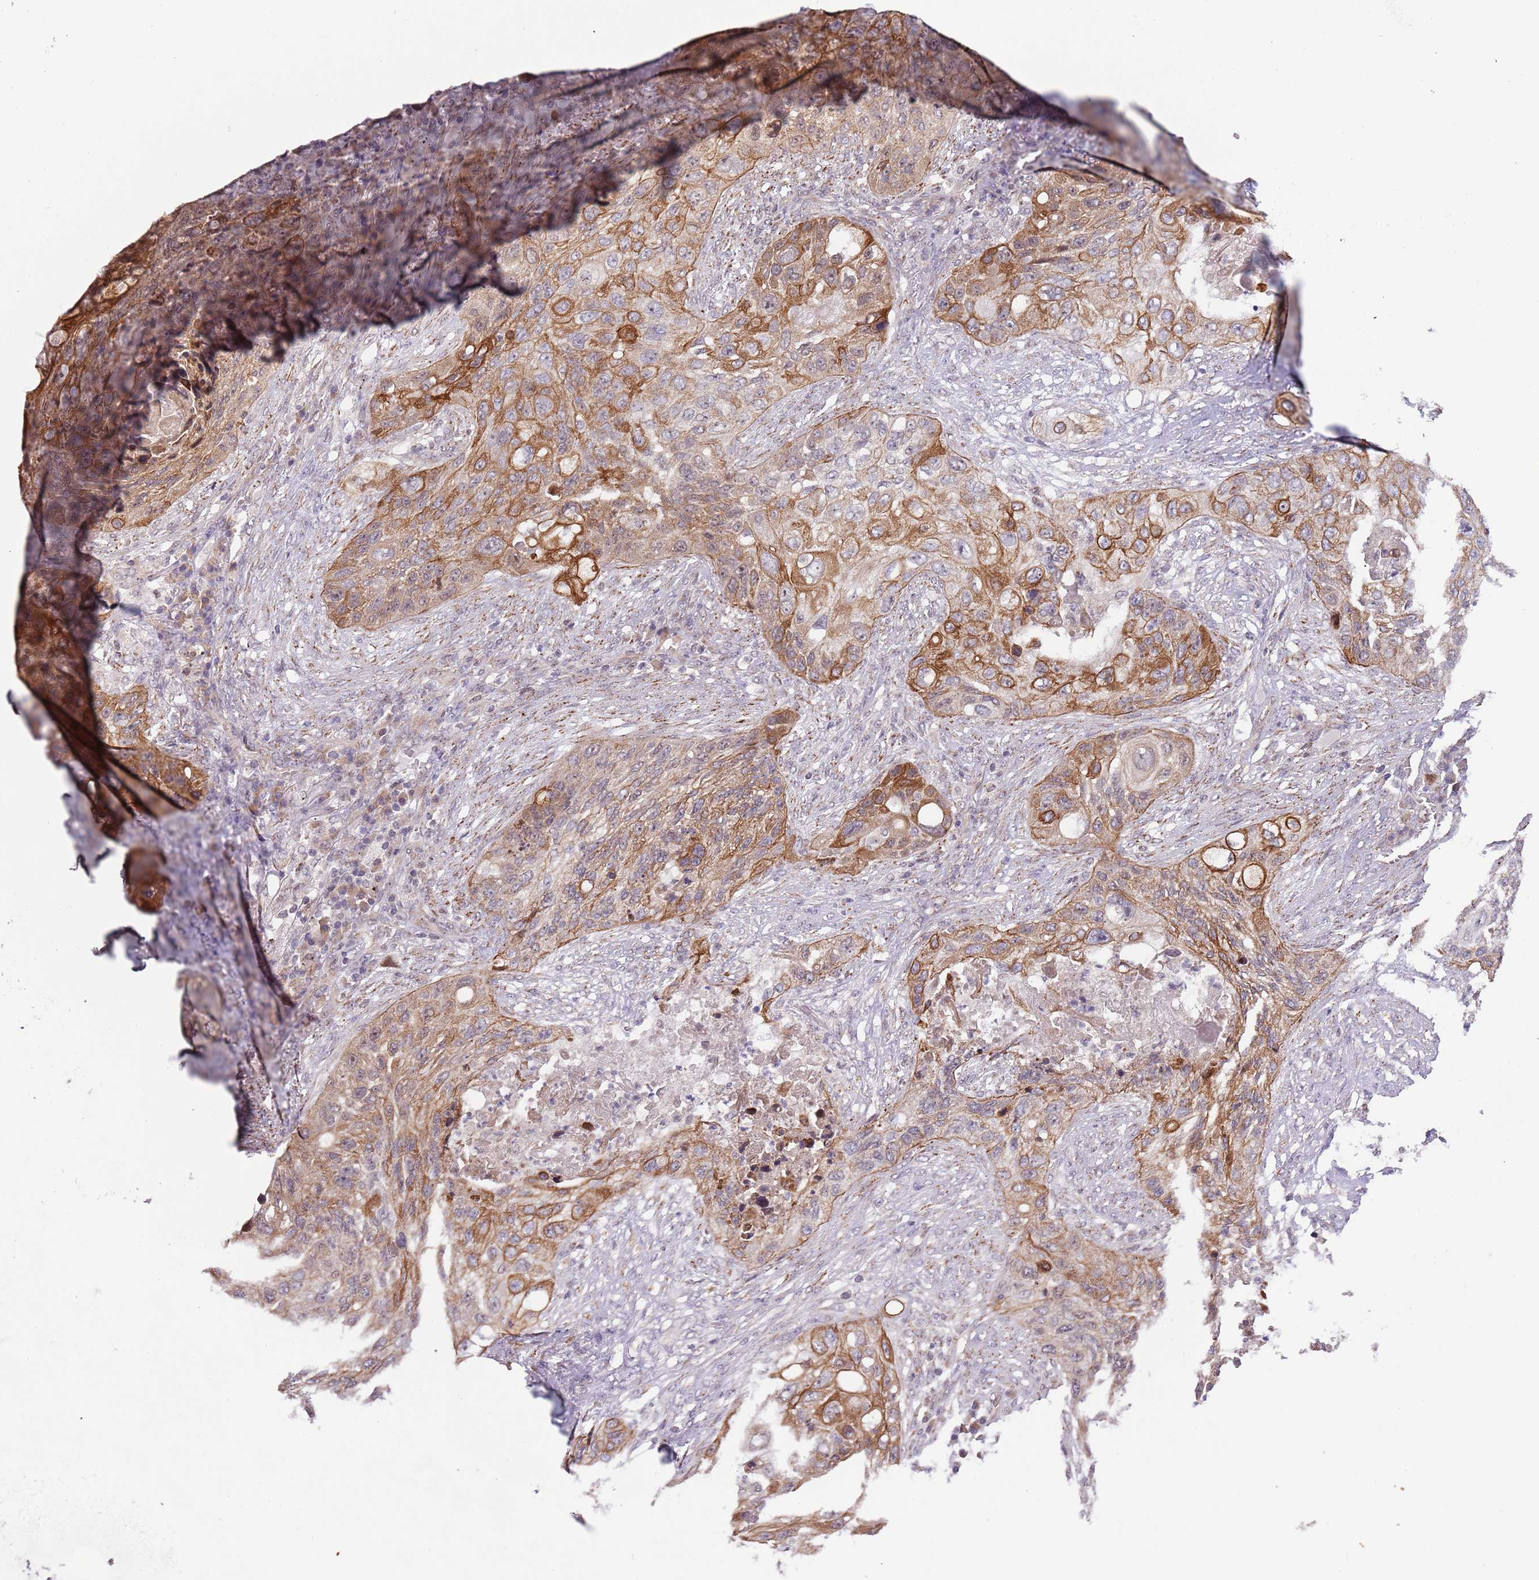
{"staining": {"intensity": "moderate", "quantity": "25%-75%", "location": "cytoplasmic/membranous"}, "tissue": "lung cancer", "cell_type": "Tumor cells", "image_type": "cancer", "snomed": [{"axis": "morphology", "description": "Squamous cell carcinoma, NOS"}, {"axis": "topography", "description": "Lung"}], "caption": "Lung squamous cell carcinoma tissue exhibits moderate cytoplasmic/membranous expression in approximately 25%-75% of tumor cells, visualized by immunohistochemistry.", "gene": "CHD1", "patient": {"sex": "female", "age": 63}}